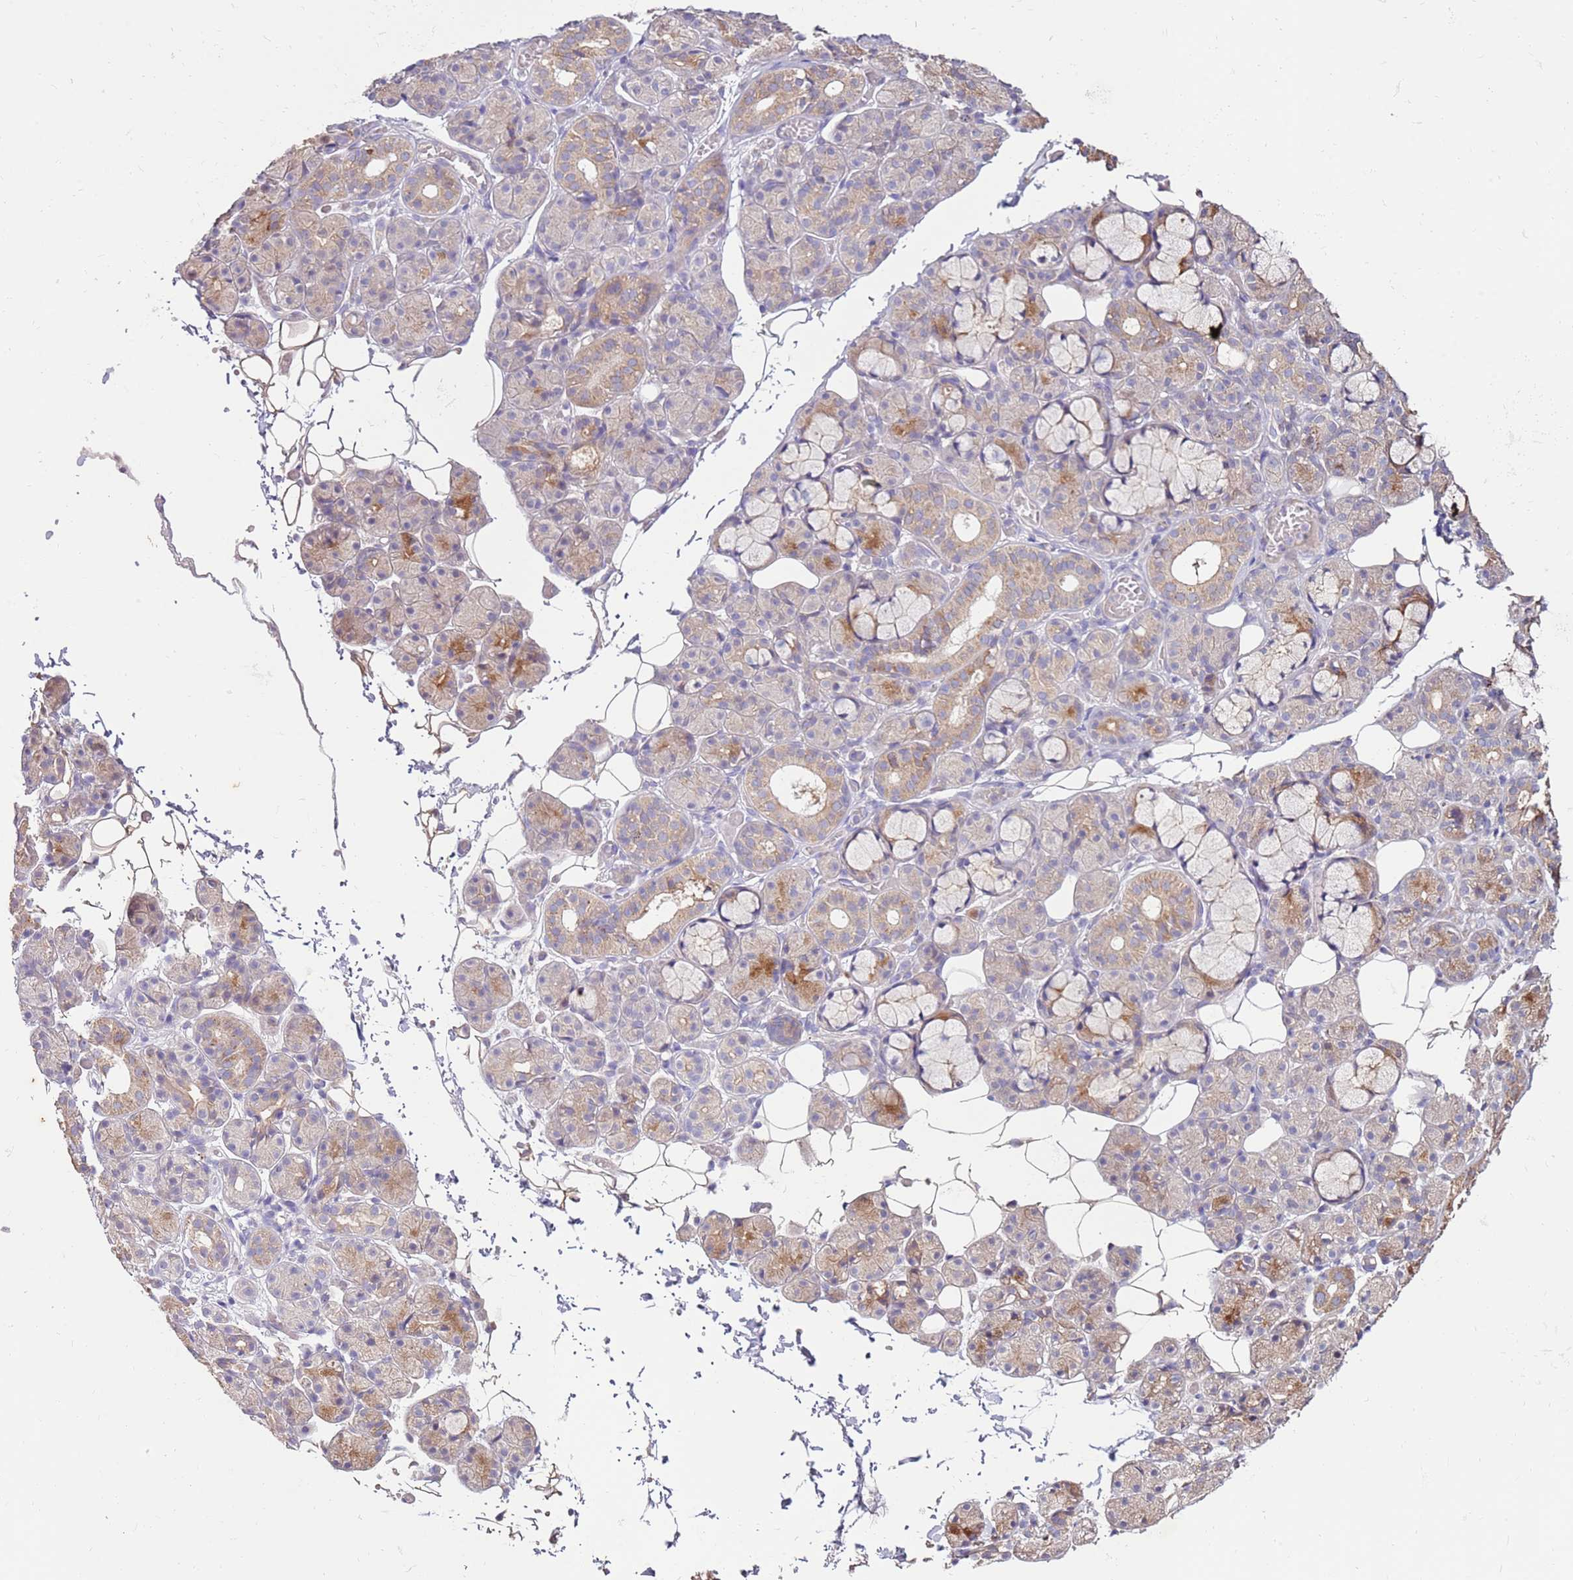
{"staining": {"intensity": "moderate", "quantity": "<25%", "location": "cytoplasmic/membranous"}, "tissue": "salivary gland", "cell_type": "Glandular cells", "image_type": "normal", "snomed": [{"axis": "morphology", "description": "Normal tissue, NOS"}, {"axis": "topography", "description": "Salivary gland"}], "caption": "Approximately <25% of glandular cells in normal salivary gland exhibit moderate cytoplasmic/membranous protein expression as visualized by brown immunohistochemical staining.", "gene": "SLC44A4", "patient": {"sex": "male", "age": 63}}